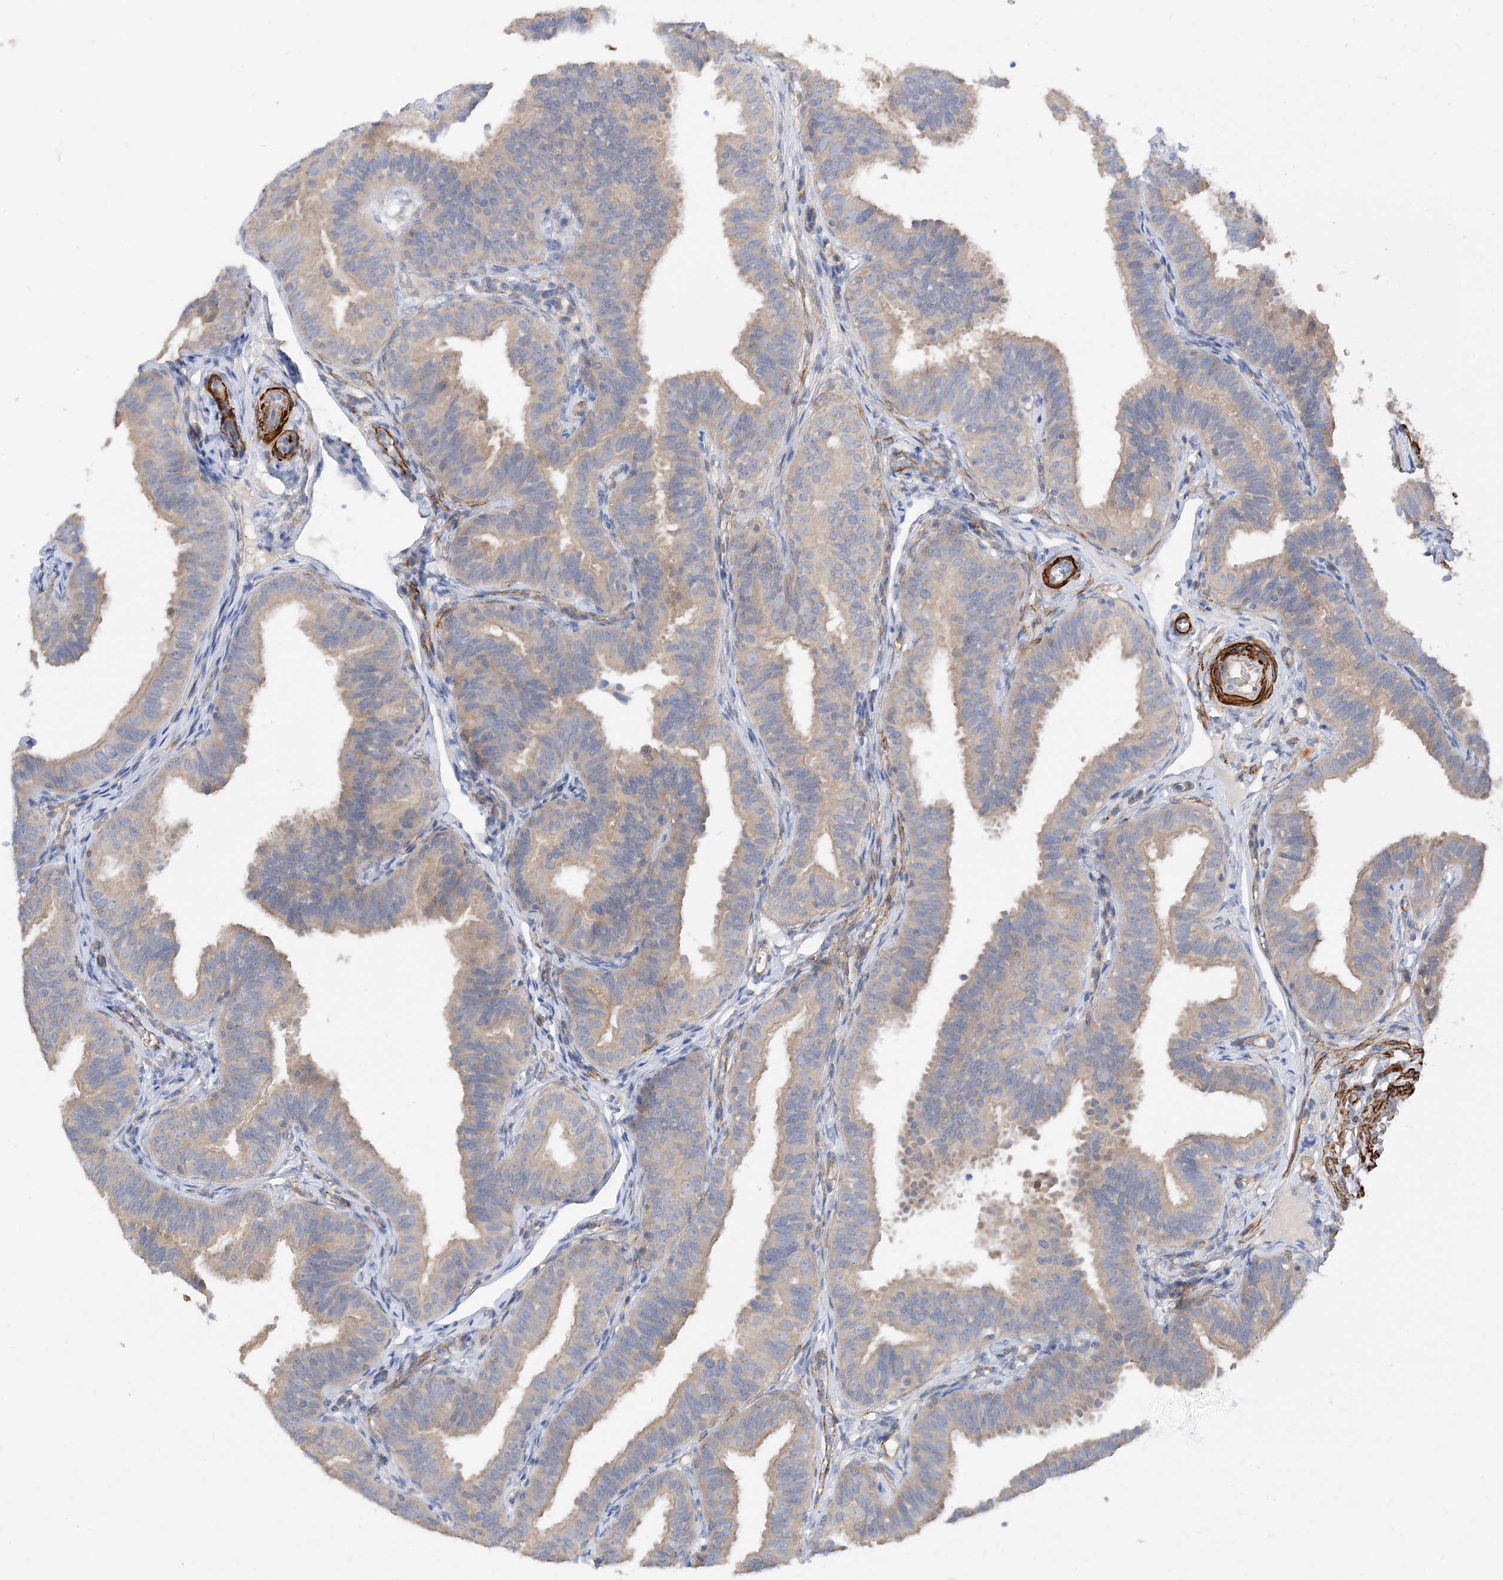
{"staining": {"intensity": "weak", "quantity": "25%-75%", "location": "cytoplasmic/membranous"}, "tissue": "fallopian tube", "cell_type": "Glandular cells", "image_type": "normal", "snomed": [{"axis": "morphology", "description": "Normal tissue, NOS"}, {"axis": "topography", "description": "Fallopian tube"}], "caption": "Immunohistochemistry image of unremarkable fallopian tube: human fallopian tube stained using immunohistochemistry exhibits low levels of weak protein expression localized specifically in the cytoplasmic/membranous of glandular cells, appearing as a cytoplasmic/membranous brown color.", "gene": "KIFBP", "patient": {"sex": "female", "age": 35}}